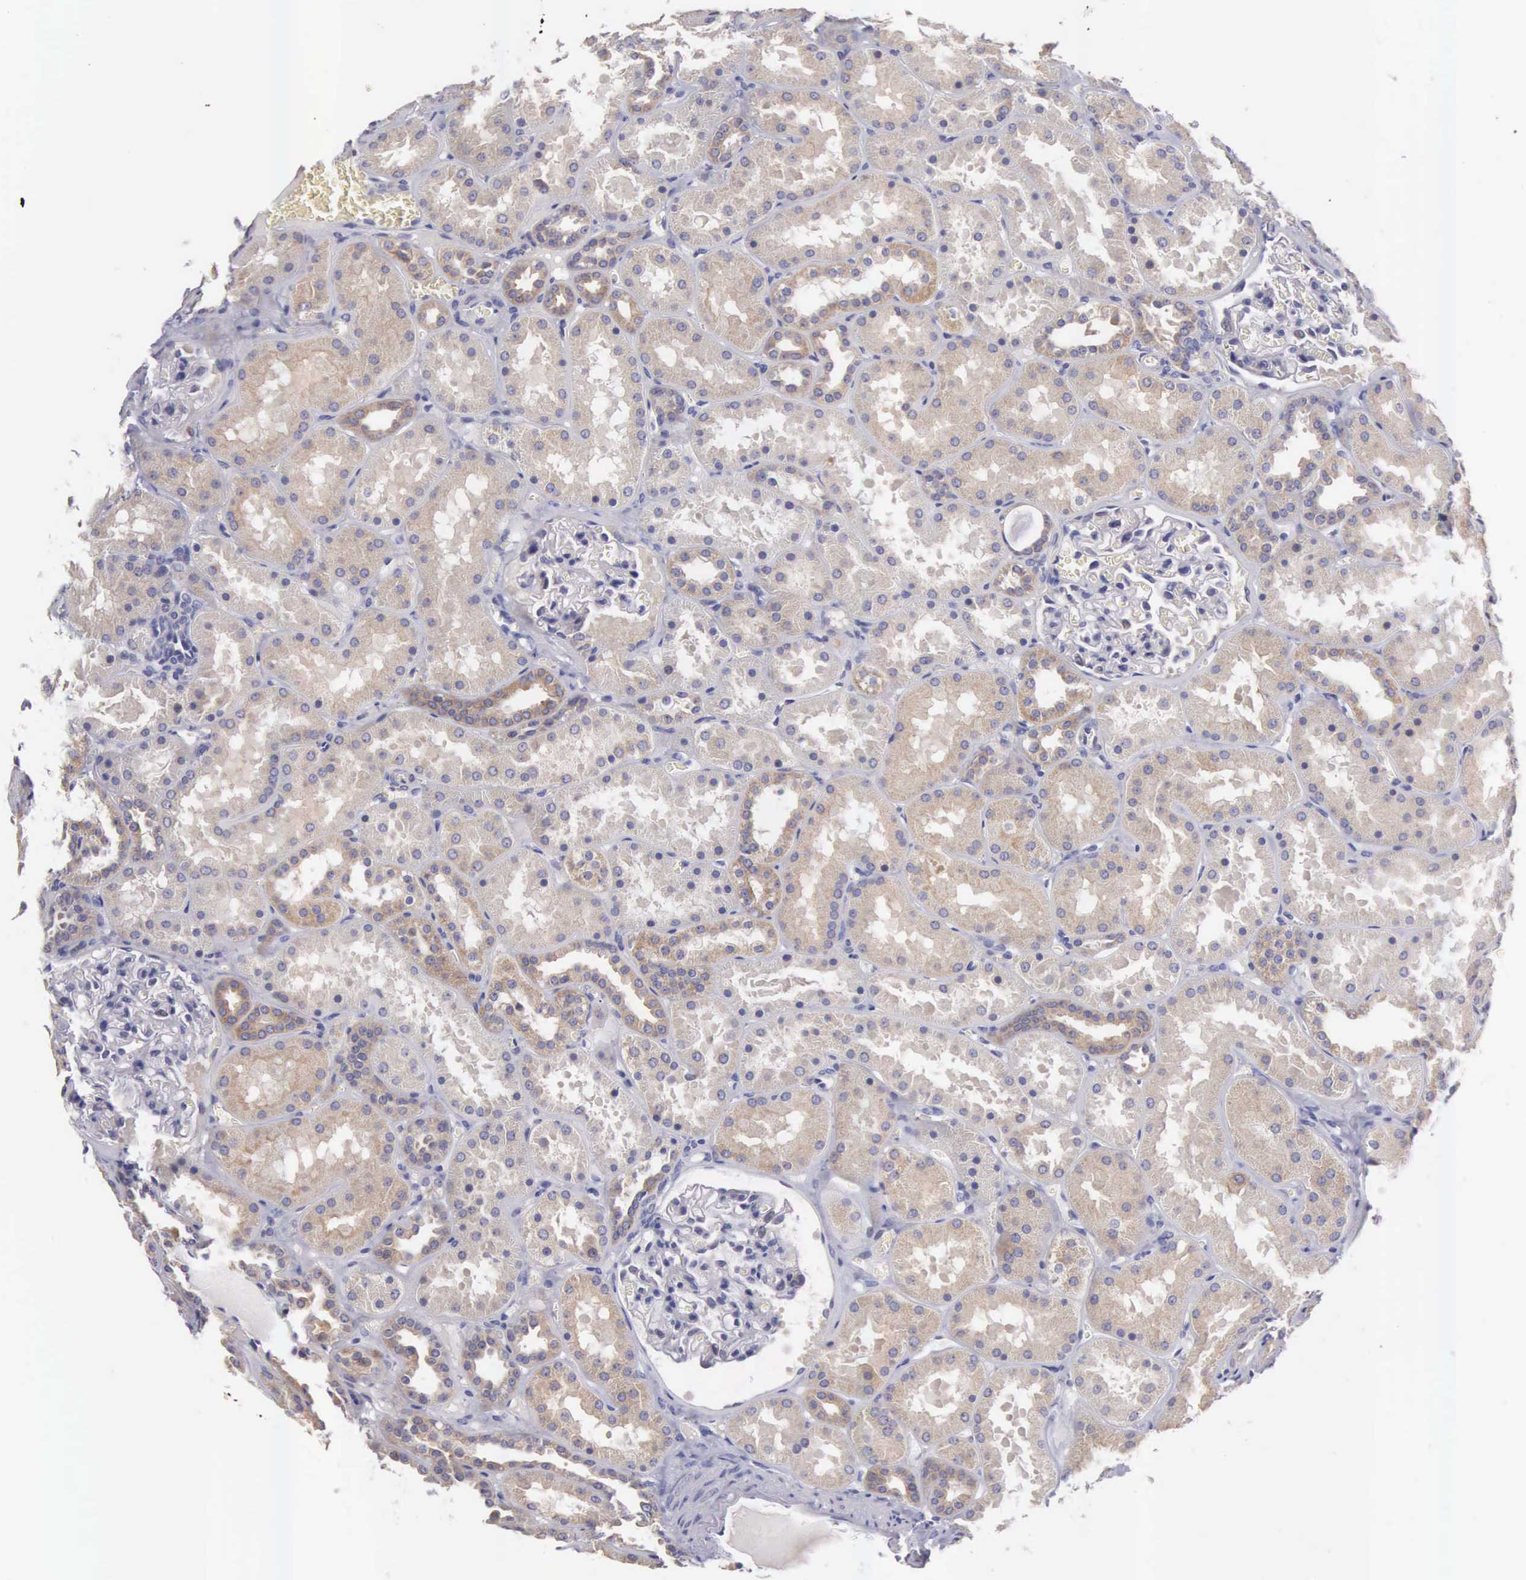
{"staining": {"intensity": "negative", "quantity": "none", "location": "none"}, "tissue": "kidney", "cell_type": "Cells in glomeruli", "image_type": "normal", "snomed": [{"axis": "morphology", "description": "Normal tissue, NOS"}, {"axis": "topography", "description": "Kidney"}], "caption": "Immunohistochemistry (IHC) of benign kidney exhibits no positivity in cells in glomeruli. The staining was performed using DAB (3,3'-diaminobenzidine) to visualize the protein expression in brown, while the nuclei were stained in blue with hematoxylin (Magnification: 20x).", "gene": "TXLNG", "patient": {"sex": "female", "age": 52}}